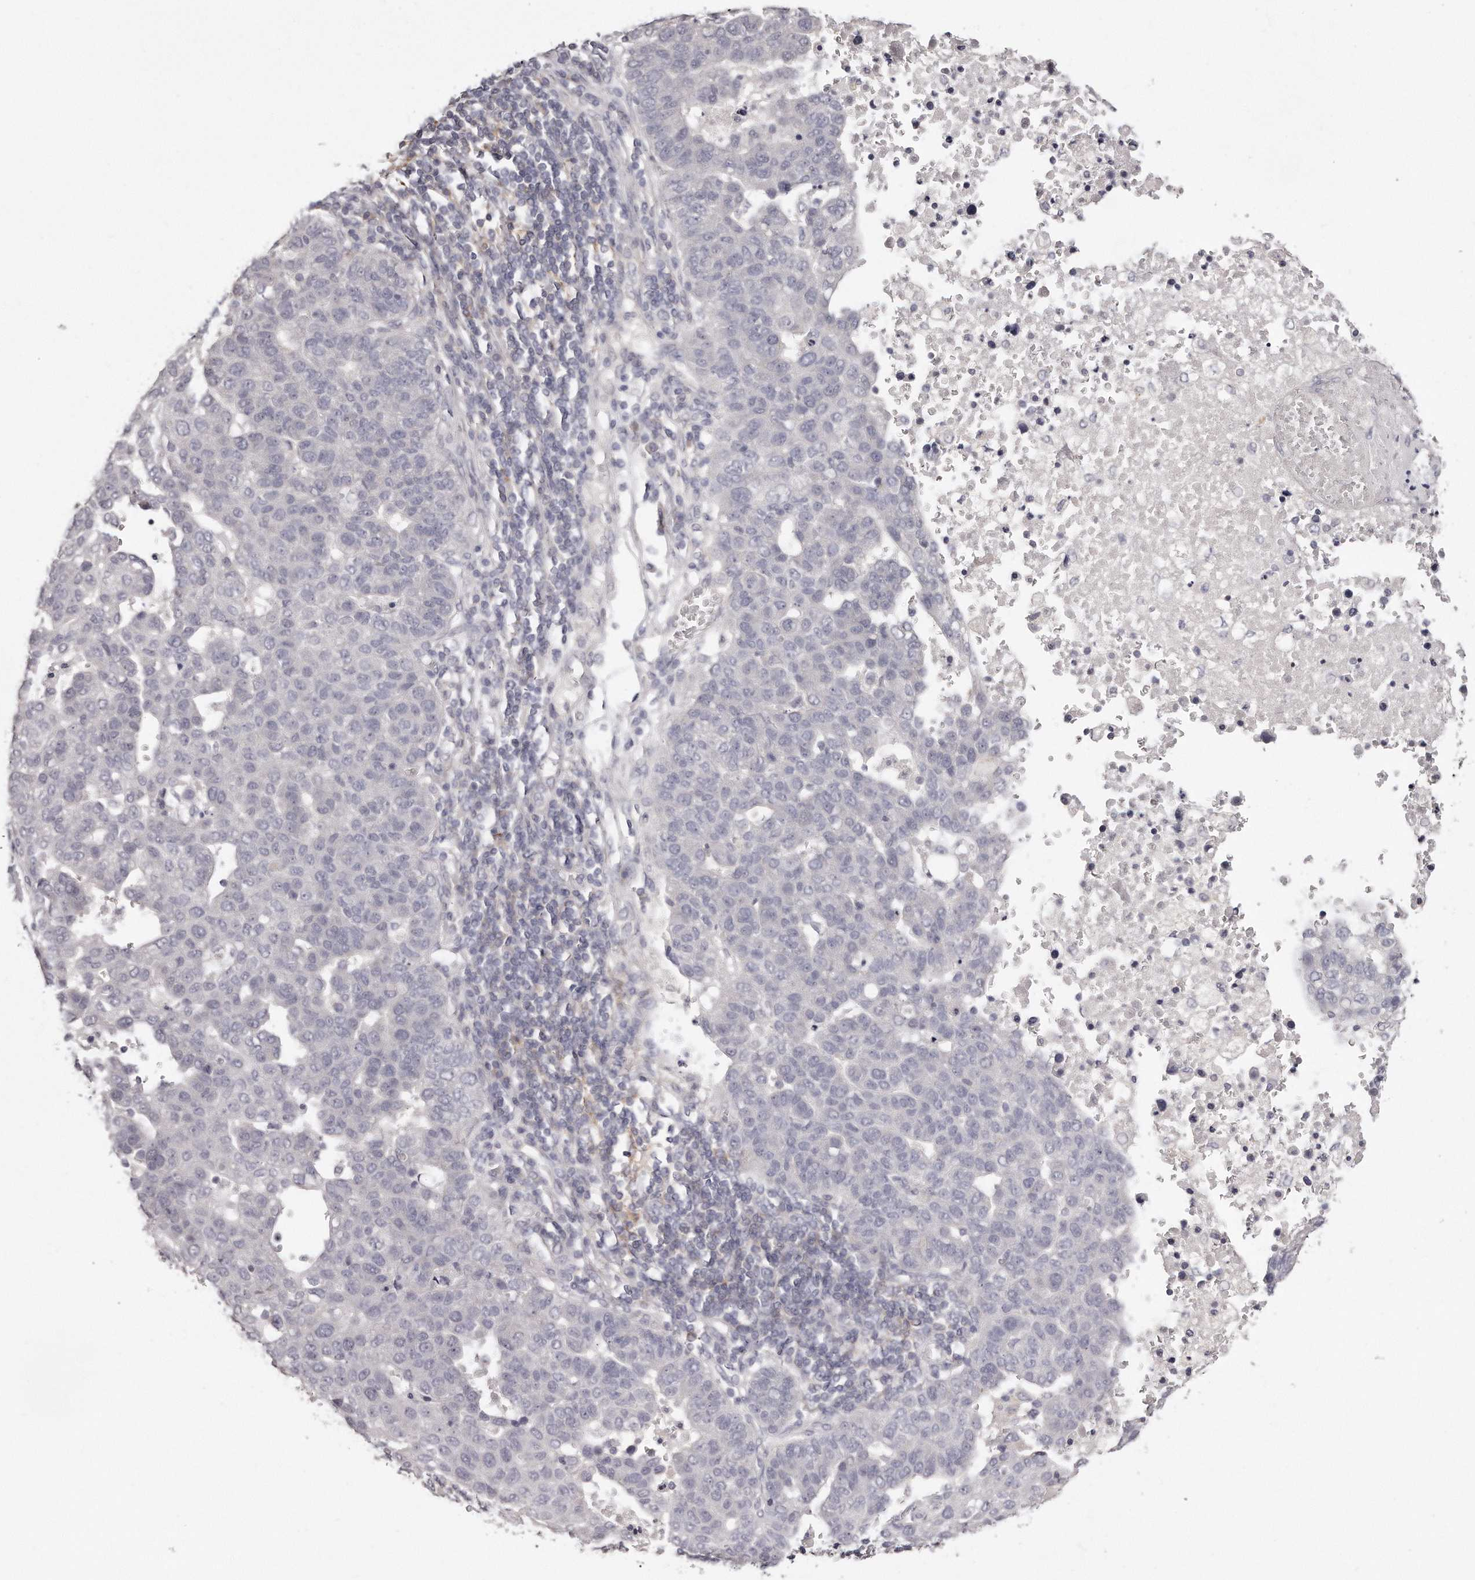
{"staining": {"intensity": "negative", "quantity": "none", "location": "none"}, "tissue": "pancreatic cancer", "cell_type": "Tumor cells", "image_type": "cancer", "snomed": [{"axis": "morphology", "description": "Adenocarcinoma, NOS"}, {"axis": "topography", "description": "Pancreas"}], "caption": "Protein analysis of pancreatic cancer displays no significant positivity in tumor cells.", "gene": "TTLL4", "patient": {"sex": "female", "age": 61}}